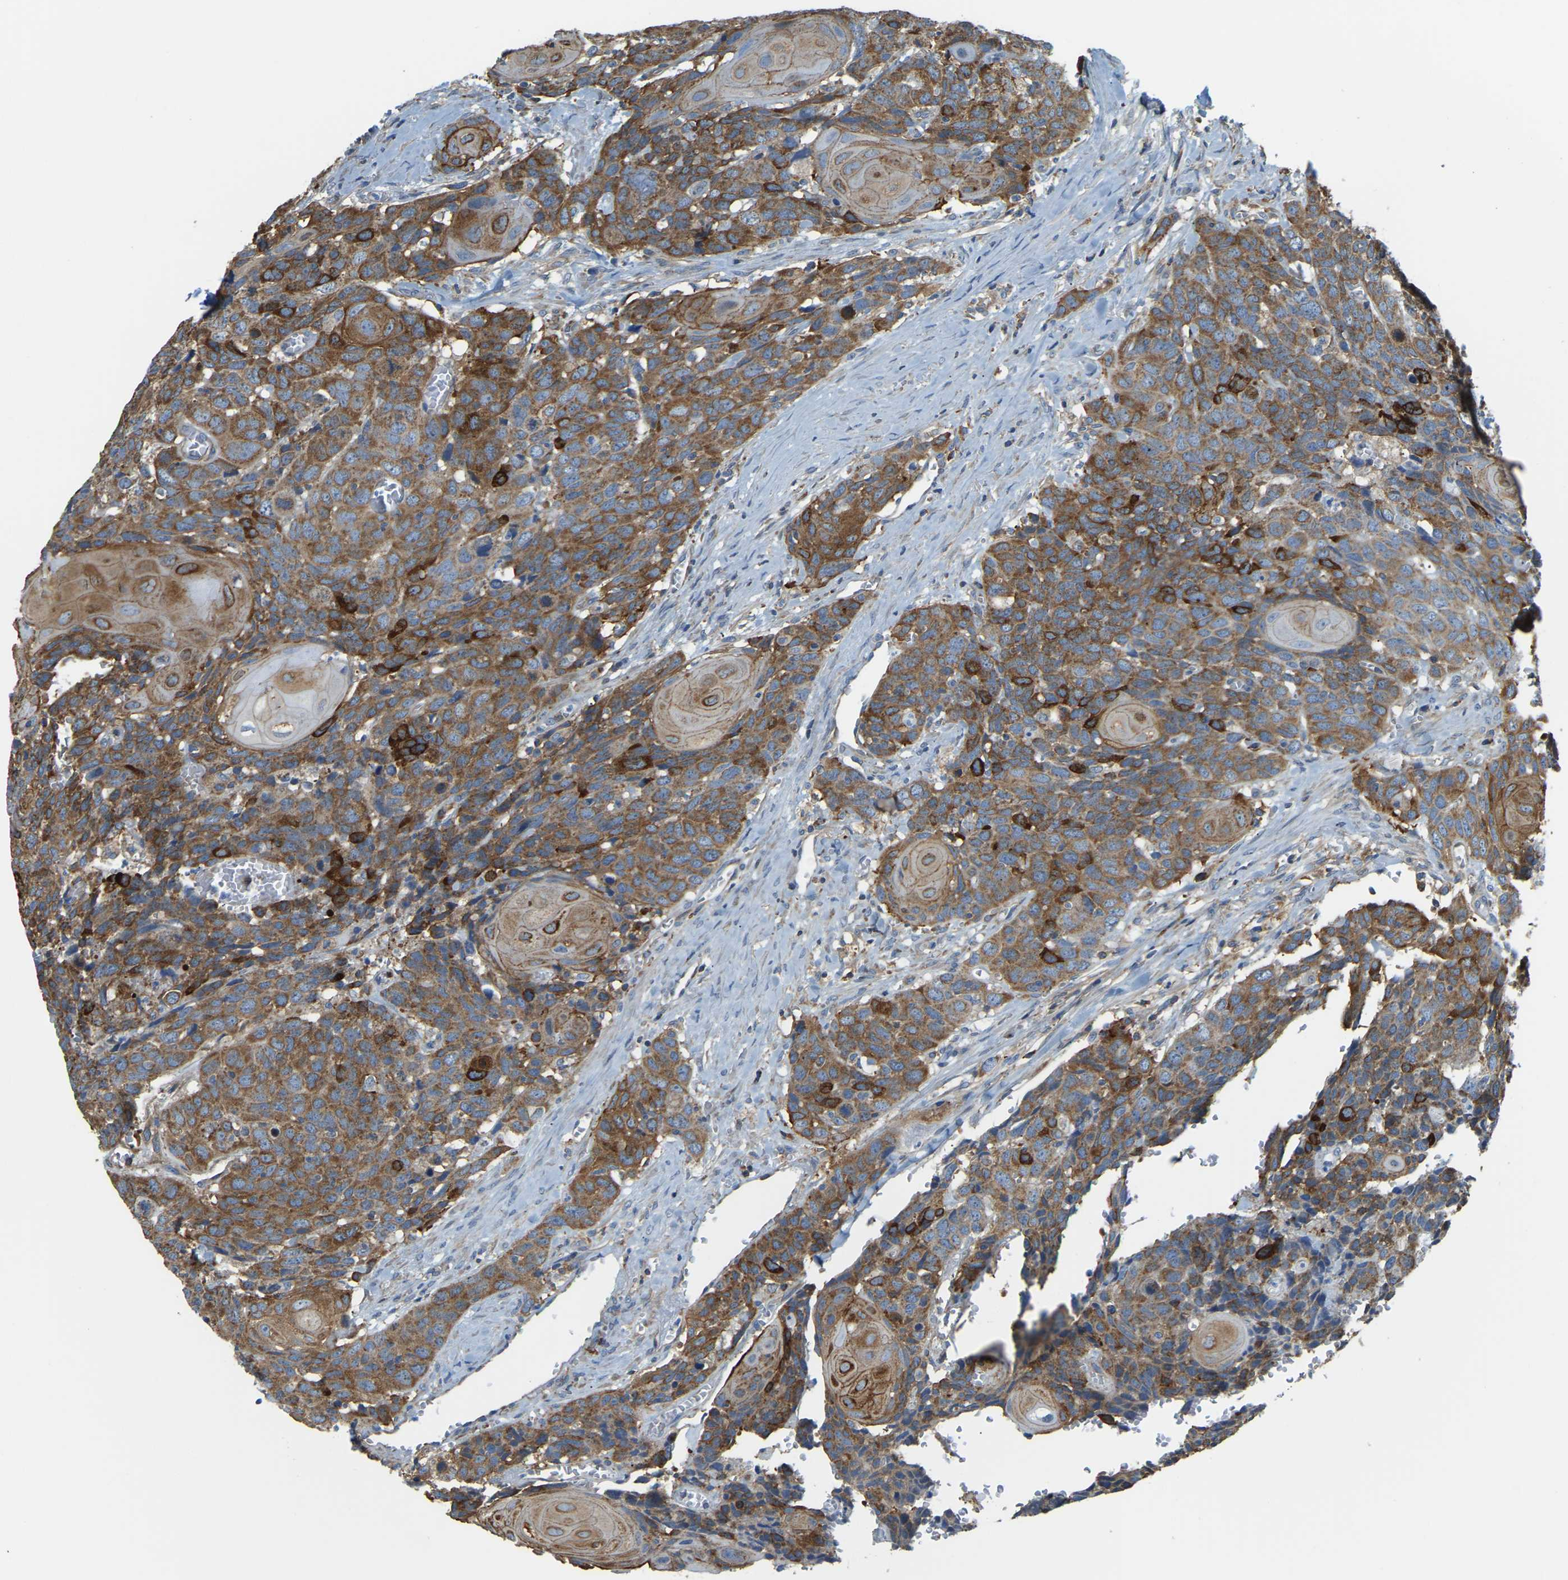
{"staining": {"intensity": "strong", "quantity": ">75%", "location": "cytoplasmic/membranous"}, "tissue": "head and neck cancer", "cell_type": "Tumor cells", "image_type": "cancer", "snomed": [{"axis": "morphology", "description": "Squamous cell carcinoma, NOS"}, {"axis": "topography", "description": "Head-Neck"}], "caption": "Brown immunohistochemical staining in human head and neck cancer (squamous cell carcinoma) demonstrates strong cytoplasmic/membranous positivity in approximately >75% of tumor cells.", "gene": "AHNAK", "patient": {"sex": "male", "age": 66}}